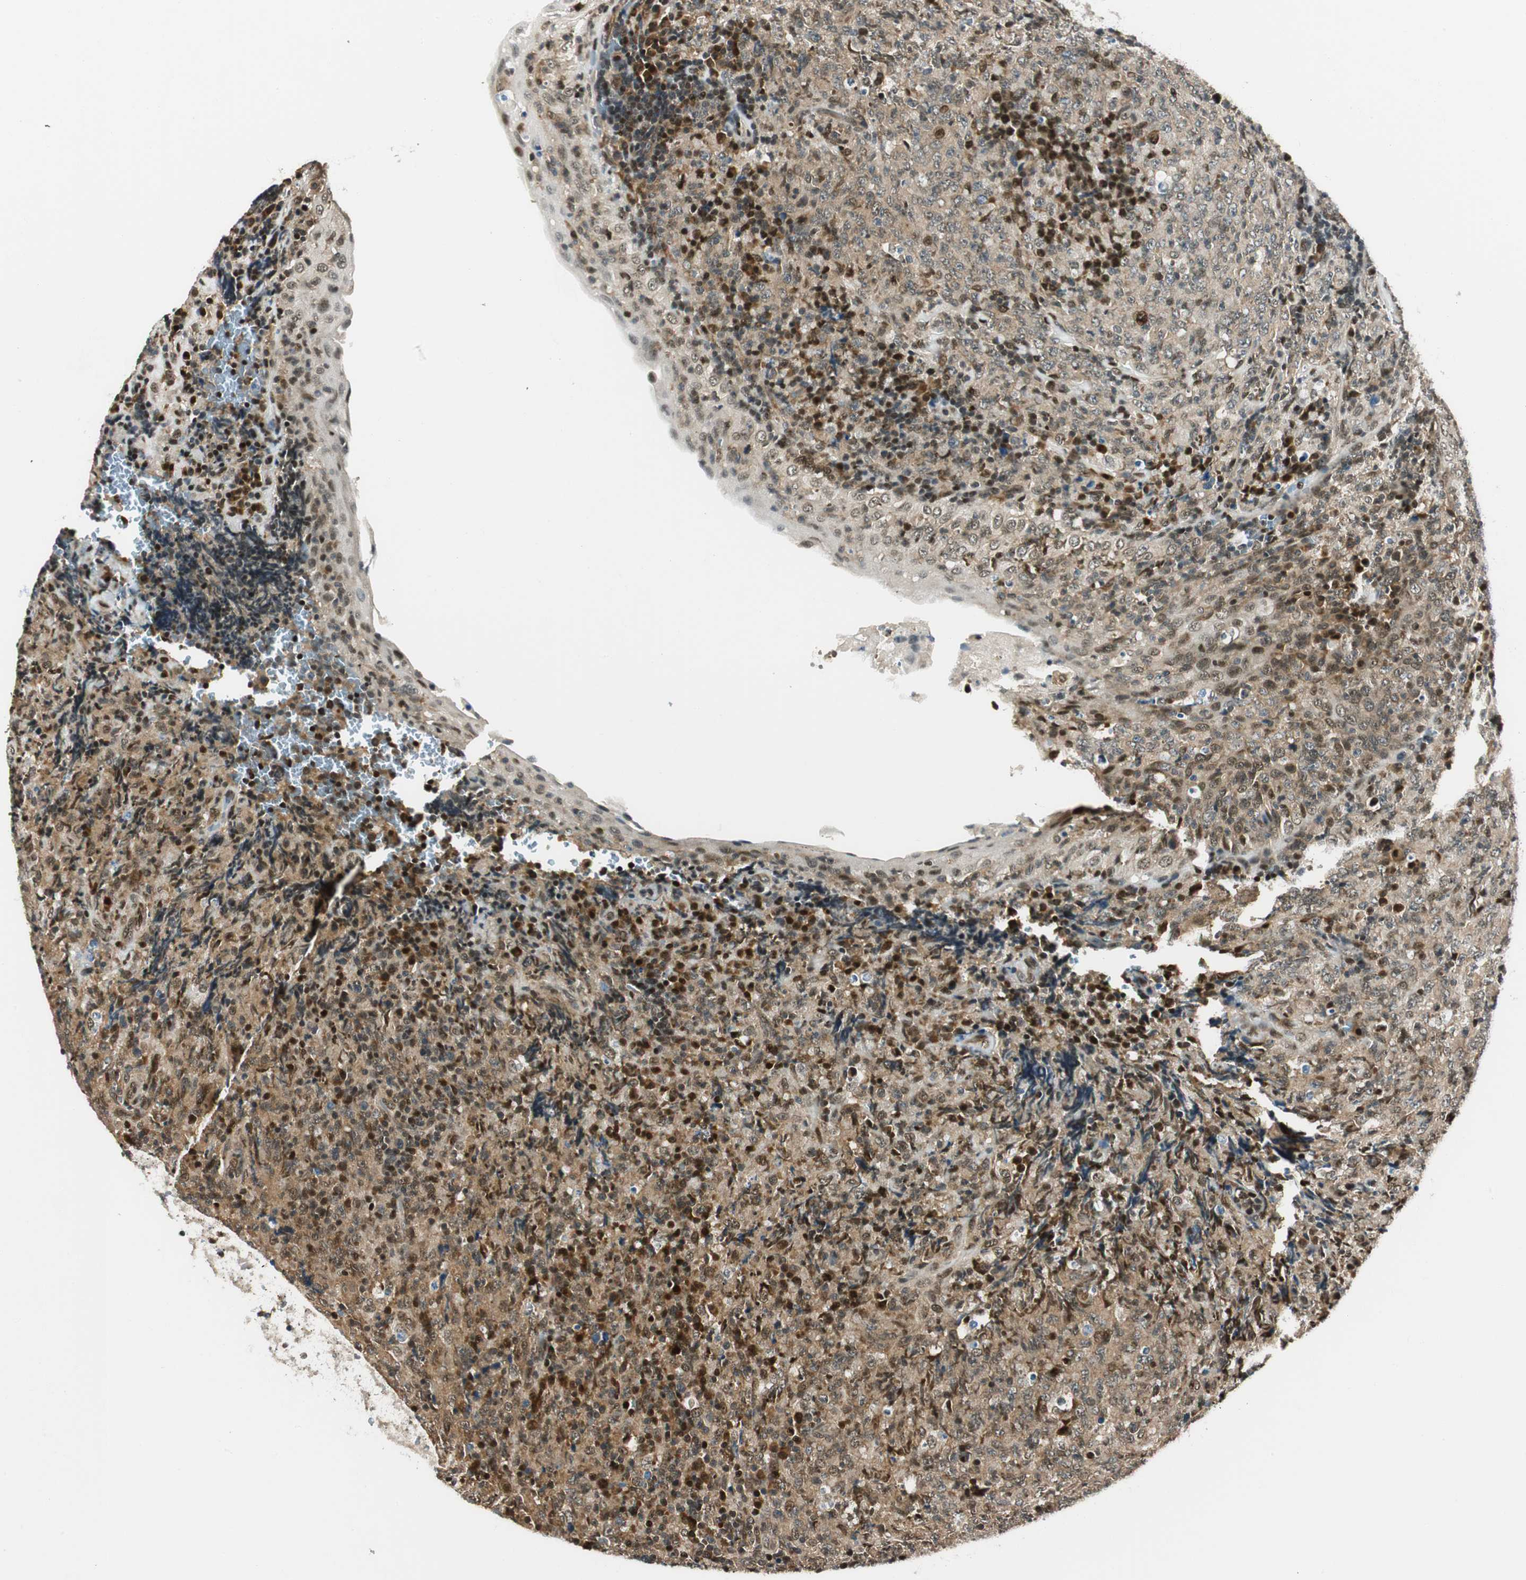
{"staining": {"intensity": "weak", "quantity": ">75%", "location": "cytoplasmic/membranous"}, "tissue": "lymphoma", "cell_type": "Tumor cells", "image_type": "cancer", "snomed": [{"axis": "morphology", "description": "Malignant lymphoma, non-Hodgkin's type, High grade"}, {"axis": "topography", "description": "Tonsil"}], "caption": "IHC (DAB) staining of human high-grade malignant lymphoma, non-Hodgkin's type demonstrates weak cytoplasmic/membranous protein expression in approximately >75% of tumor cells.", "gene": "RING1", "patient": {"sex": "female", "age": 36}}